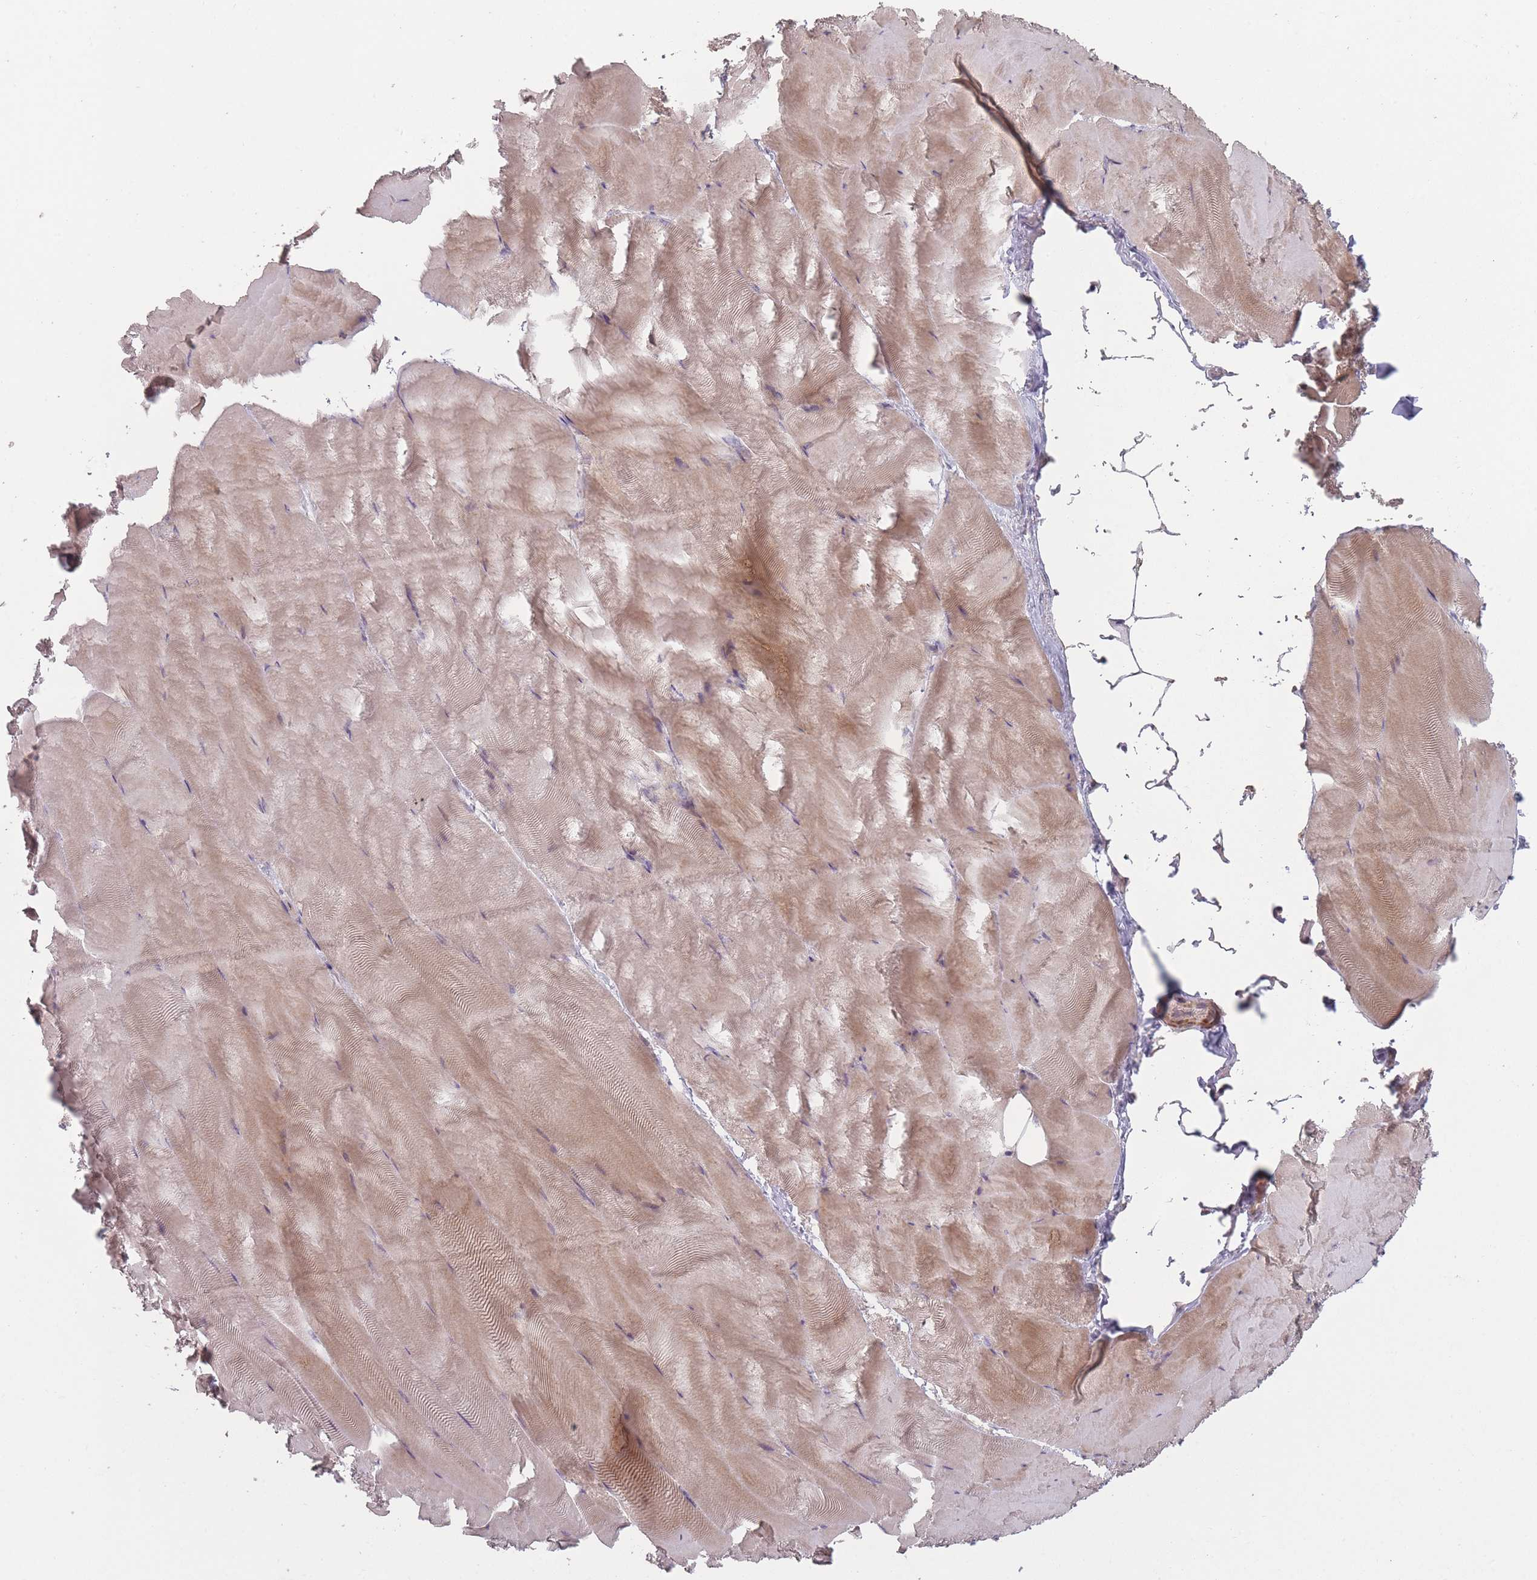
{"staining": {"intensity": "moderate", "quantity": "25%-75%", "location": "cytoplasmic/membranous"}, "tissue": "skeletal muscle", "cell_type": "Myocytes", "image_type": "normal", "snomed": [{"axis": "morphology", "description": "Normal tissue, NOS"}, {"axis": "topography", "description": "Skeletal muscle"}], "caption": "An image of human skeletal muscle stained for a protein reveals moderate cytoplasmic/membranous brown staining in myocytes. Immunohistochemistry stains the protein of interest in brown and the nuclei are stained blue.", "gene": "ERCC6L", "patient": {"sex": "female", "age": 64}}